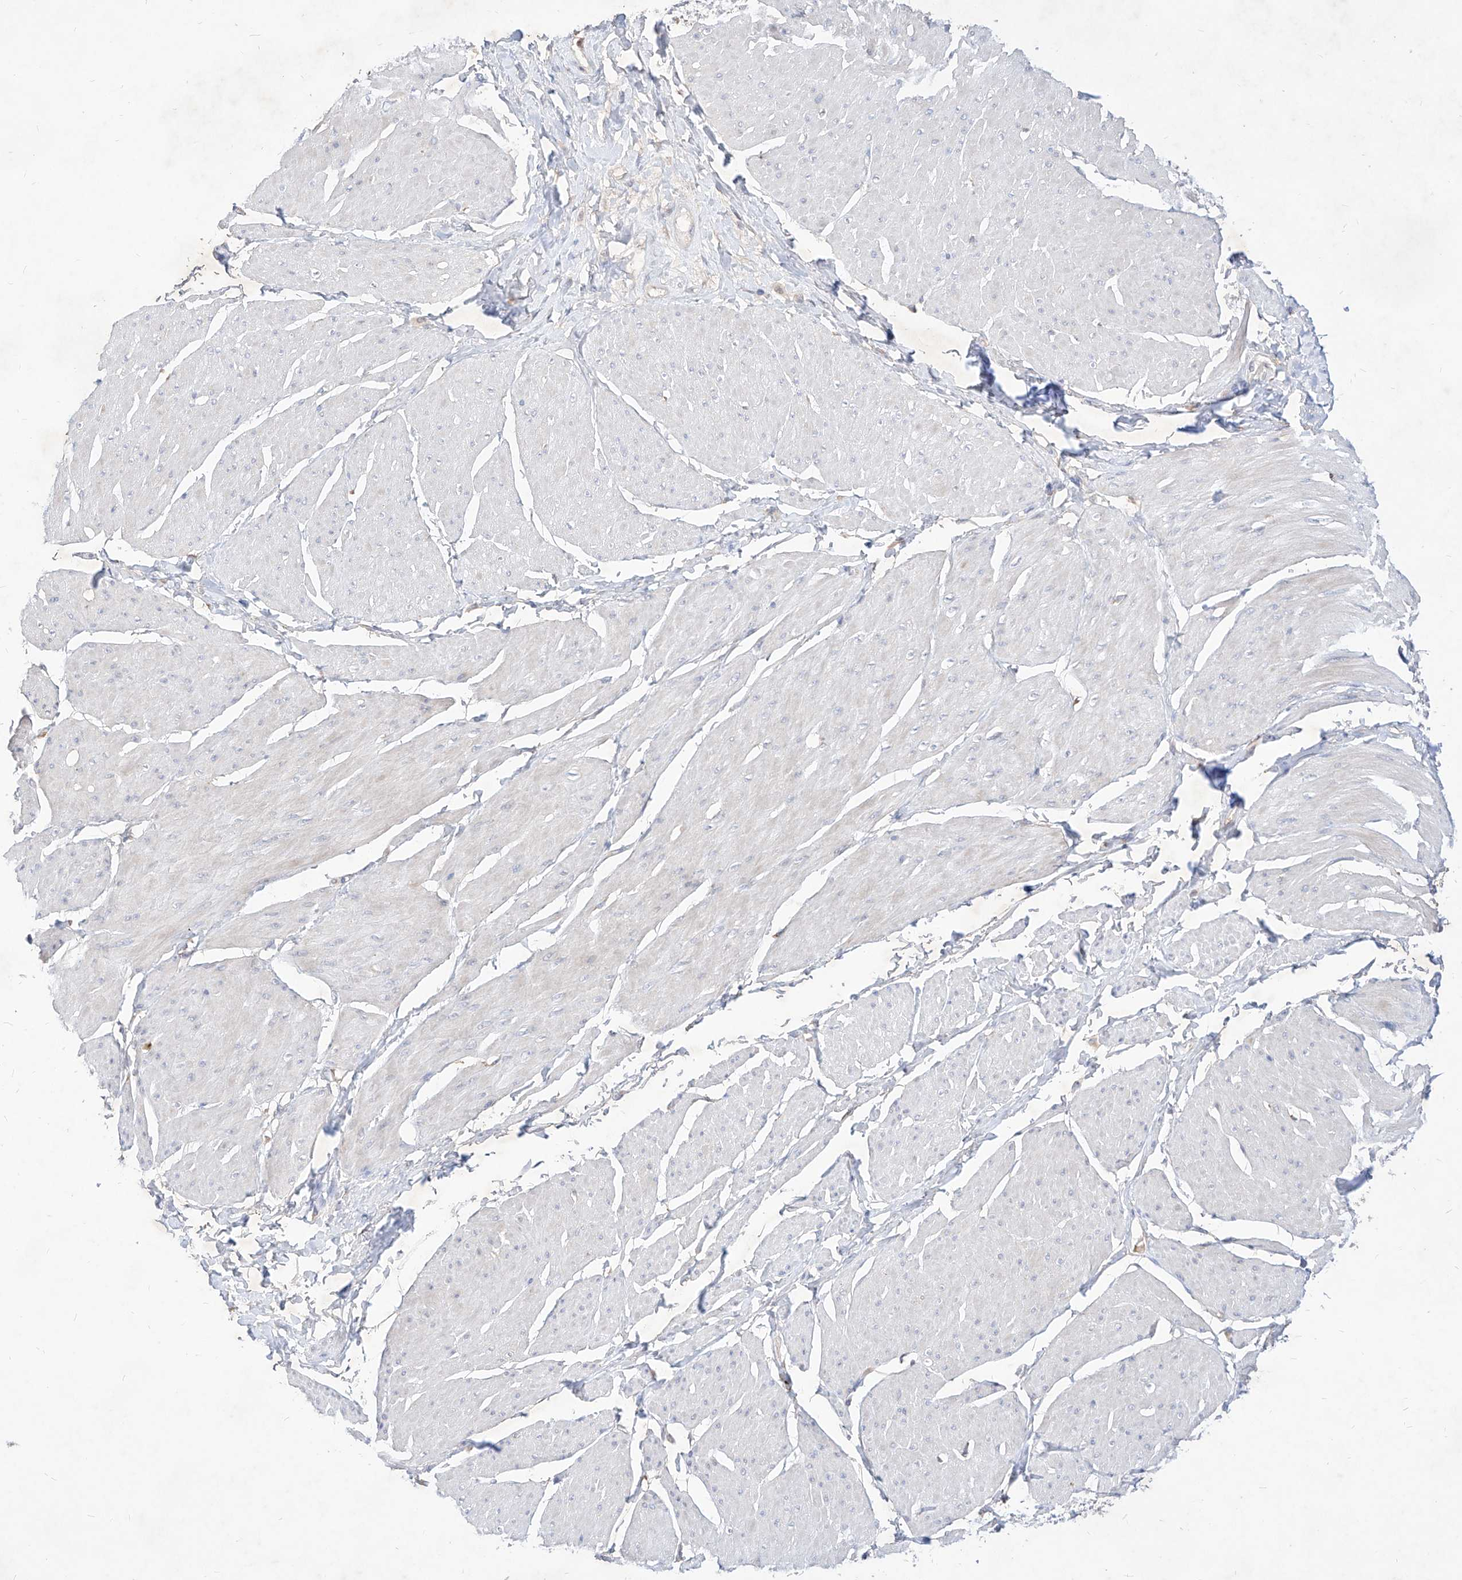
{"staining": {"intensity": "negative", "quantity": "none", "location": "none"}, "tissue": "smooth muscle", "cell_type": "Smooth muscle cells", "image_type": "normal", "snomed": [{"axis": "morphology", "description": "Urothelial carcinoma, High grade"}, {"axis": "topography", "description": "Urinary bladder"}], "caption": "Immunohistochemistry histopathology image of benign human smooth muscle stained for a protein (brown), which displays no expression in smooth muscle cells.", "gene": "TSNAX", "patient": {"sex": "male", "age": 46}}